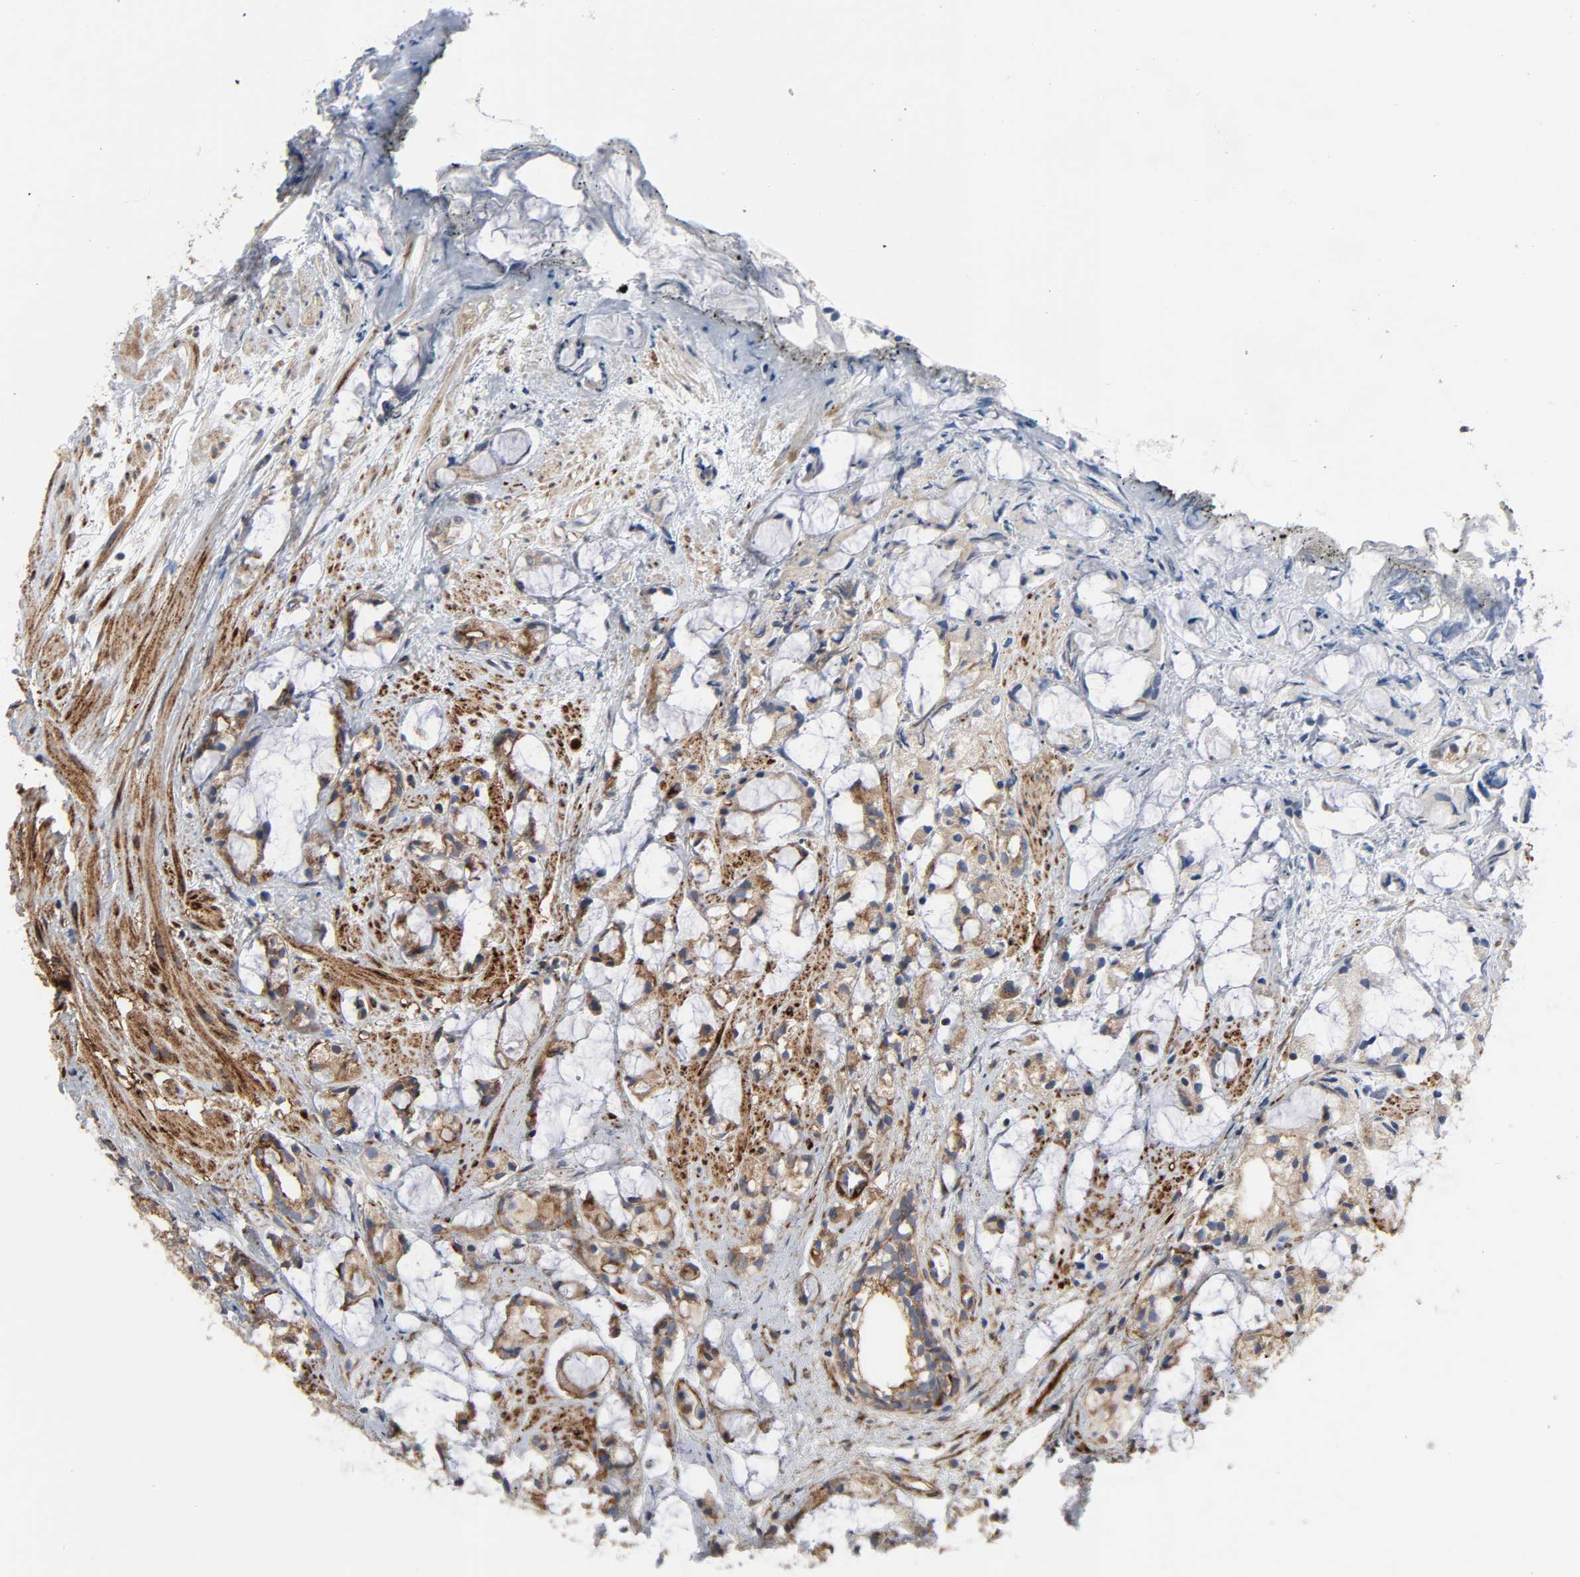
{"staining": {"intensity": "moderate", "quantity": "25%-75%", "location": "cytoplasmic/membranous"}, "tissue": "prostate cancer", "cell_type": "Tumor cells", "image_type": "cancer", "snomed": [{"axis": "morphology", "description": "Adenocarcinoma, High grade"}, {"axis": "topography", "description": "Prostate"}], "caption": "An immunohistochemistry photomicrograph of neoplastic tissue is shown. Protein staining in brown highlights moderate cytoplasmic/membranous positivity in prostate adenocarcinoma (high-grade) within tumor cells.", "gene": "ARHGAP1", "patient": {"sex": "male", "age": 85}}